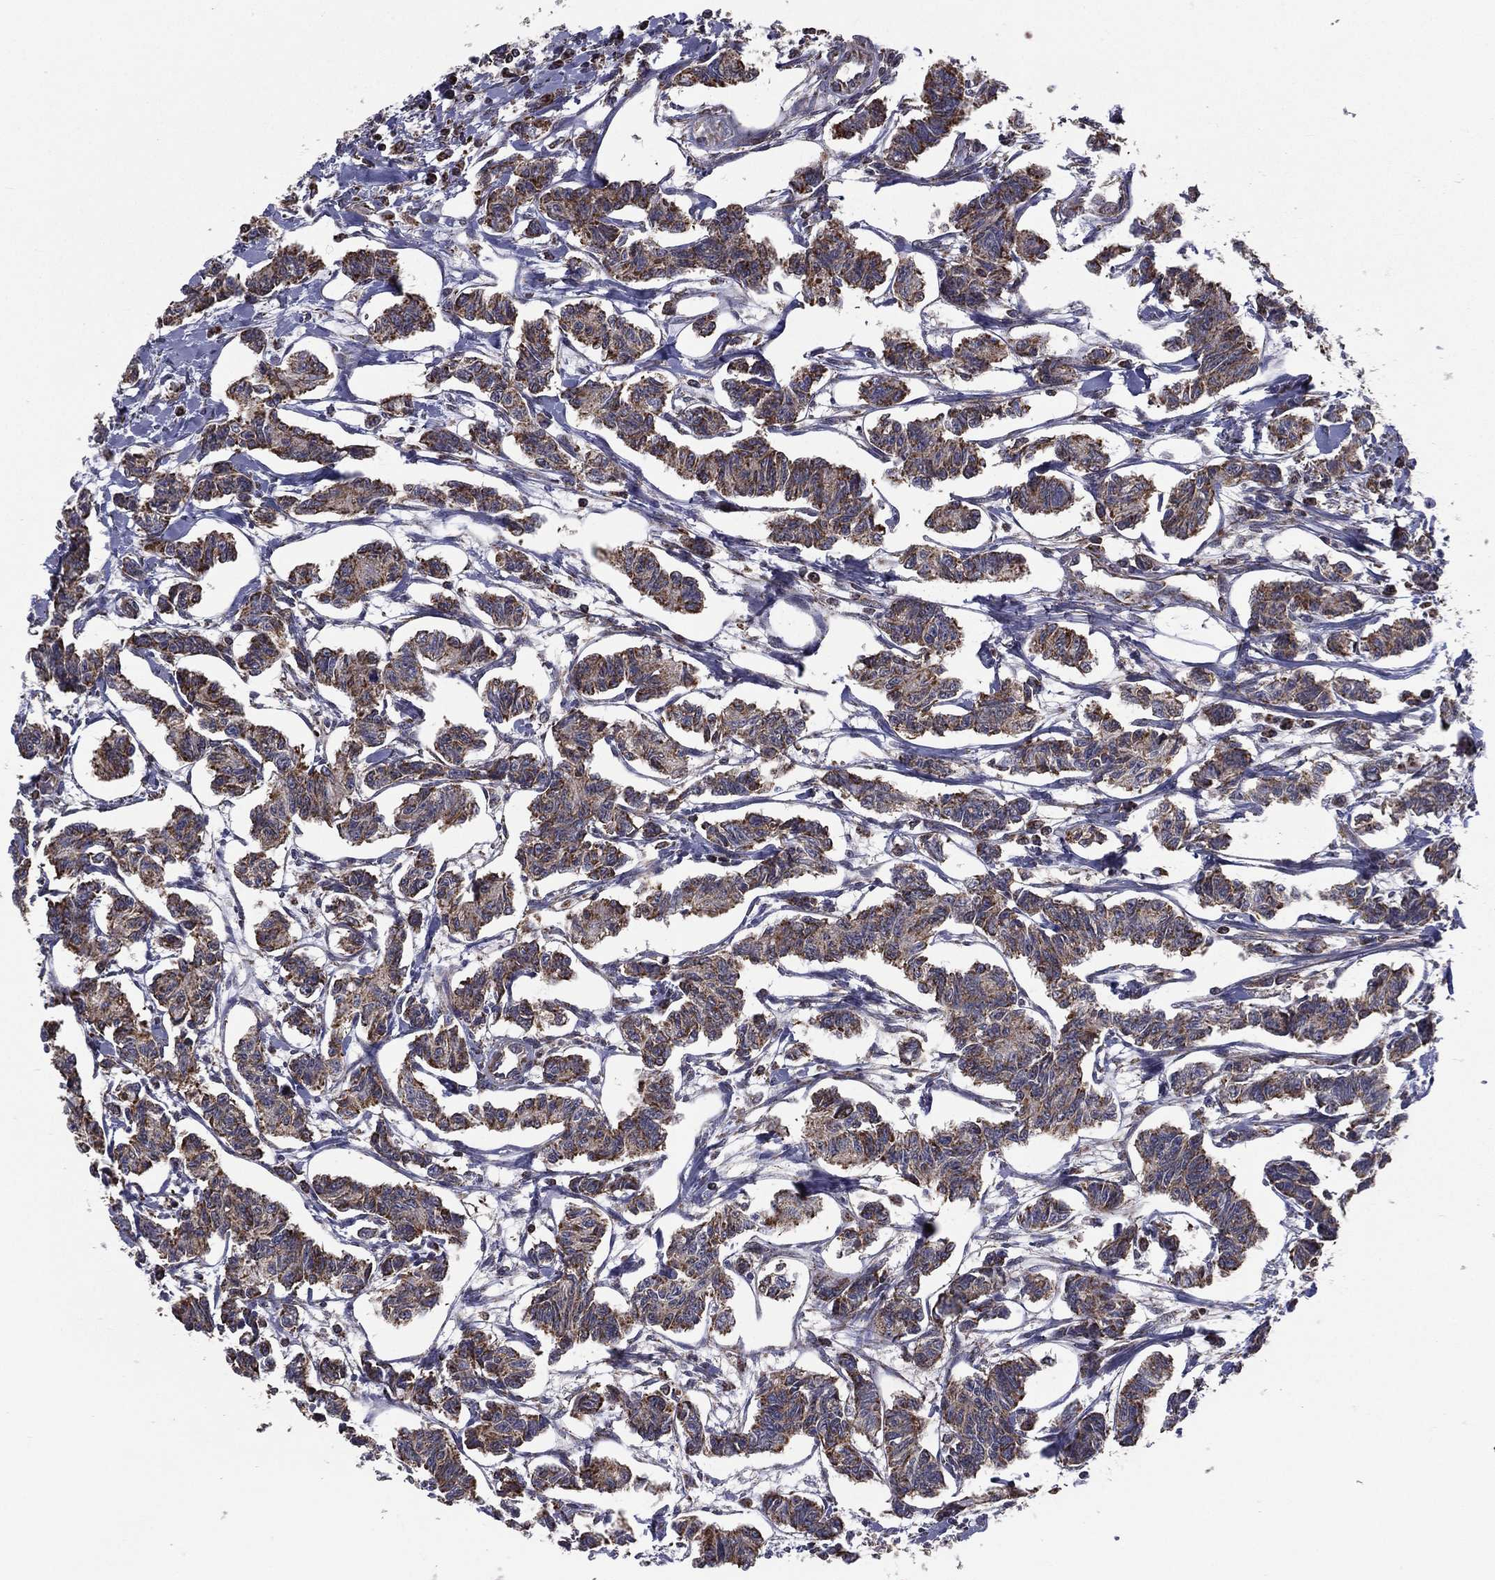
{"staining": {"intensity": "weak", "quantity": ">75%", "location": "cytoplasmic/membranous"}, "tissue": "carcinoid", "cell_type": "Tumor cells", "image_type": "cancer", "snomed": [{"axis": "morphology", "description": "Carcinoid, malignant, NOS"}, {"axis": "topography", "description": "Kidney"}], "caption": "A brown stain highlights weak cytoplasmic/membranous expression of a protein in human malignant carcinoid tumor cells. Nuclei are stained in blue.", "gene": "RIGI", "patient": {"sex": "female", "age": 41}}